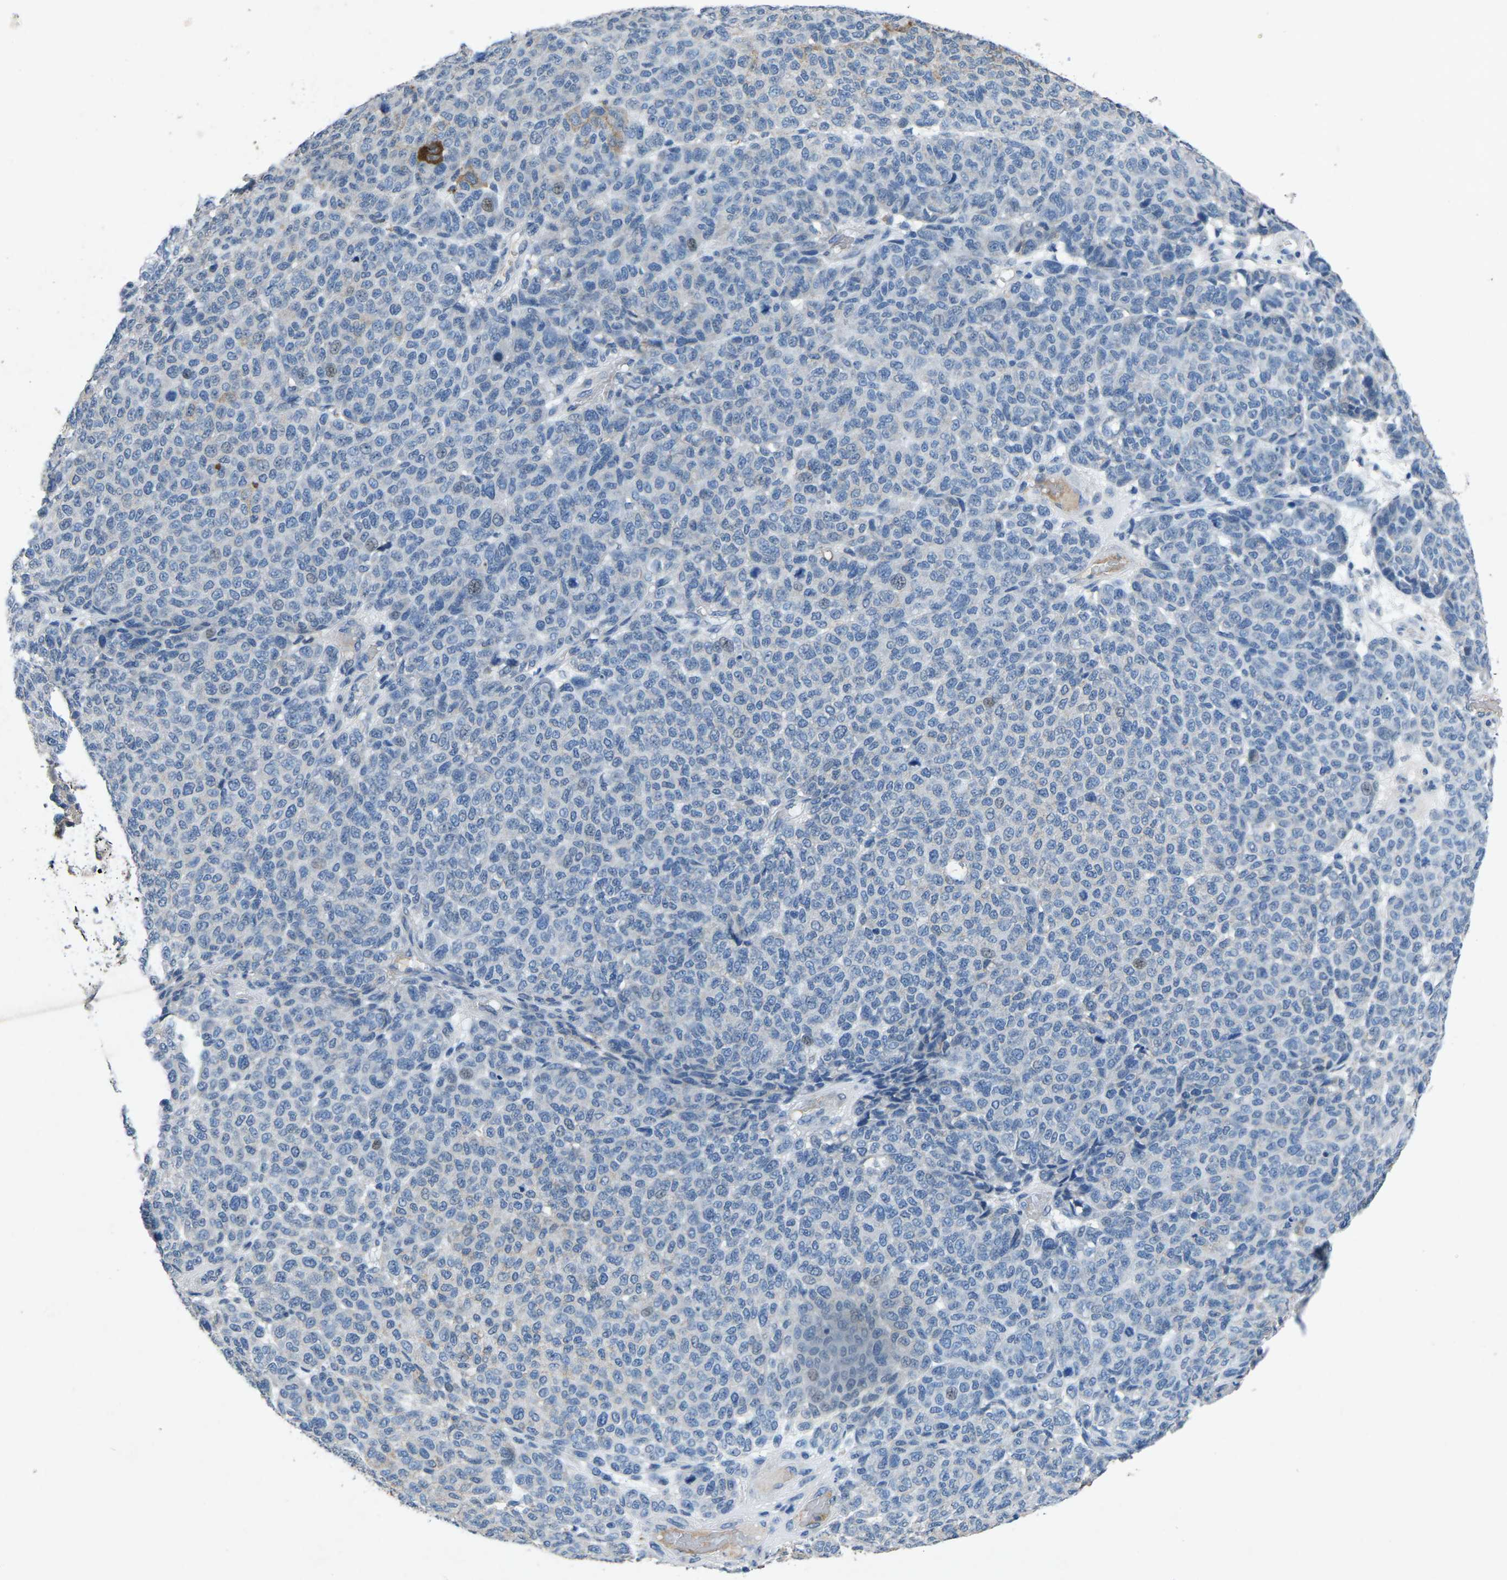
{"staining": {"intensity": "negative", "quantity": "none", "location": "none"}, "tissue": "melanoma", "cell_type": "Tumor cells", "image_type": "cancer", "snomed": [{"axis": "morphology", "description": "Malignant melanoma, NOS"}, {"axis": "topography", "description": "Skin"}], "caption": "A high-resolution image shows IHC staining of malignant melanoma, which demonstrates no significant positivity in tumor cells. The staining is performed using DAB brown chromogen with nuclei counter-stained in using hematoxylin.", "gene": "PLG", "patient": {"sex": "male", "age": 59}}